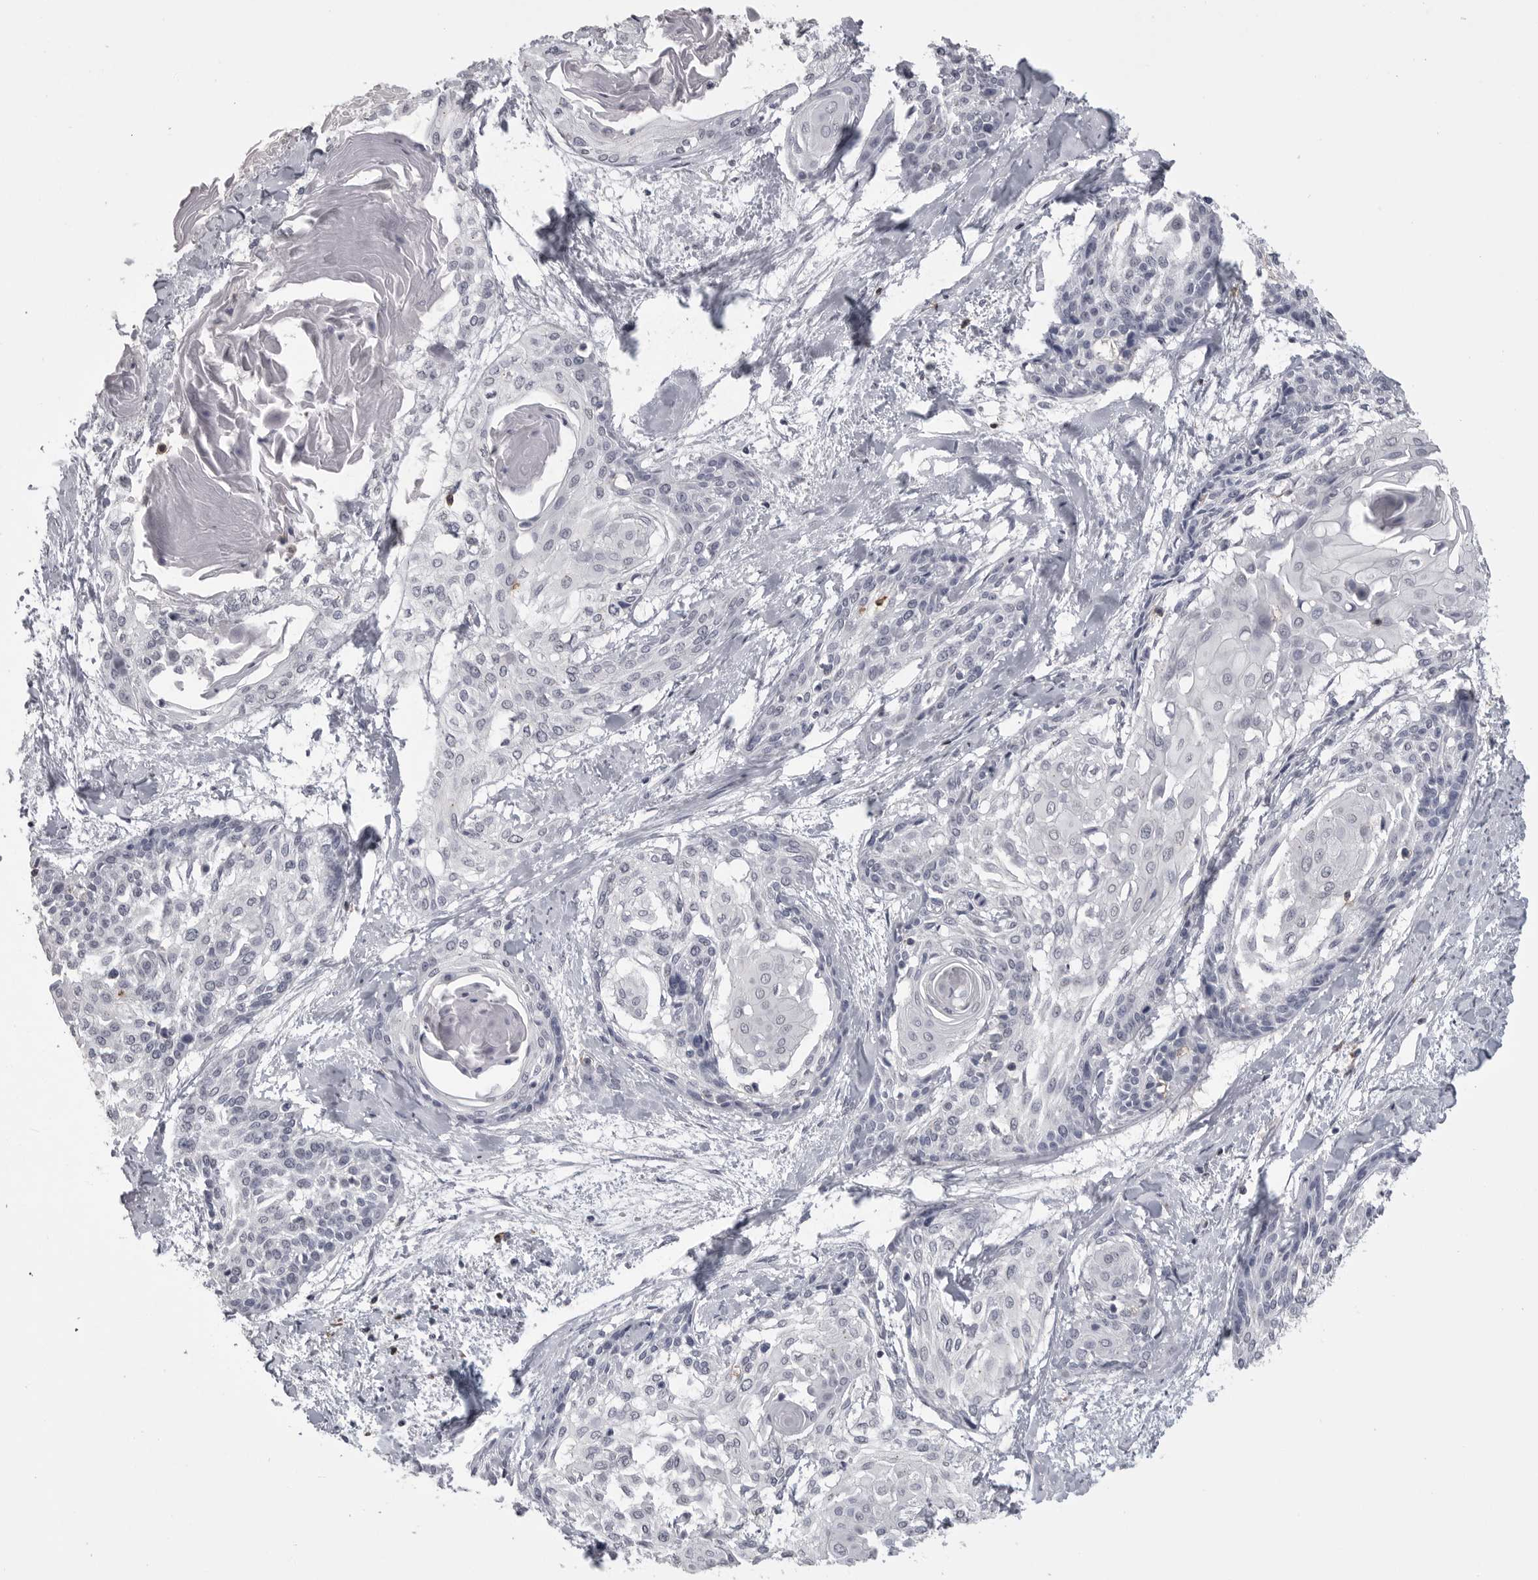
{"staining": {"intensity": "negative", "quantity": "none", "location": "none"}, "tissue": "cervical cancer", "cell_type": "Tumor cells", "image_type": "cancer", "snomed": [{"axis": "morphology", "description": "Squamous cell carcinoma, NOS"}, {"axis": "topography", "description": "Cervix"}], "caption": "Immunohistochemistry (IHC) image of neoplastic tissue: squamous cell carcinoma (cervical) stained with DAB demonstrates no significant protein expression in tumor cells.", "gene": "ITGAL", "patient": {"sex": "female", "age": 57}}